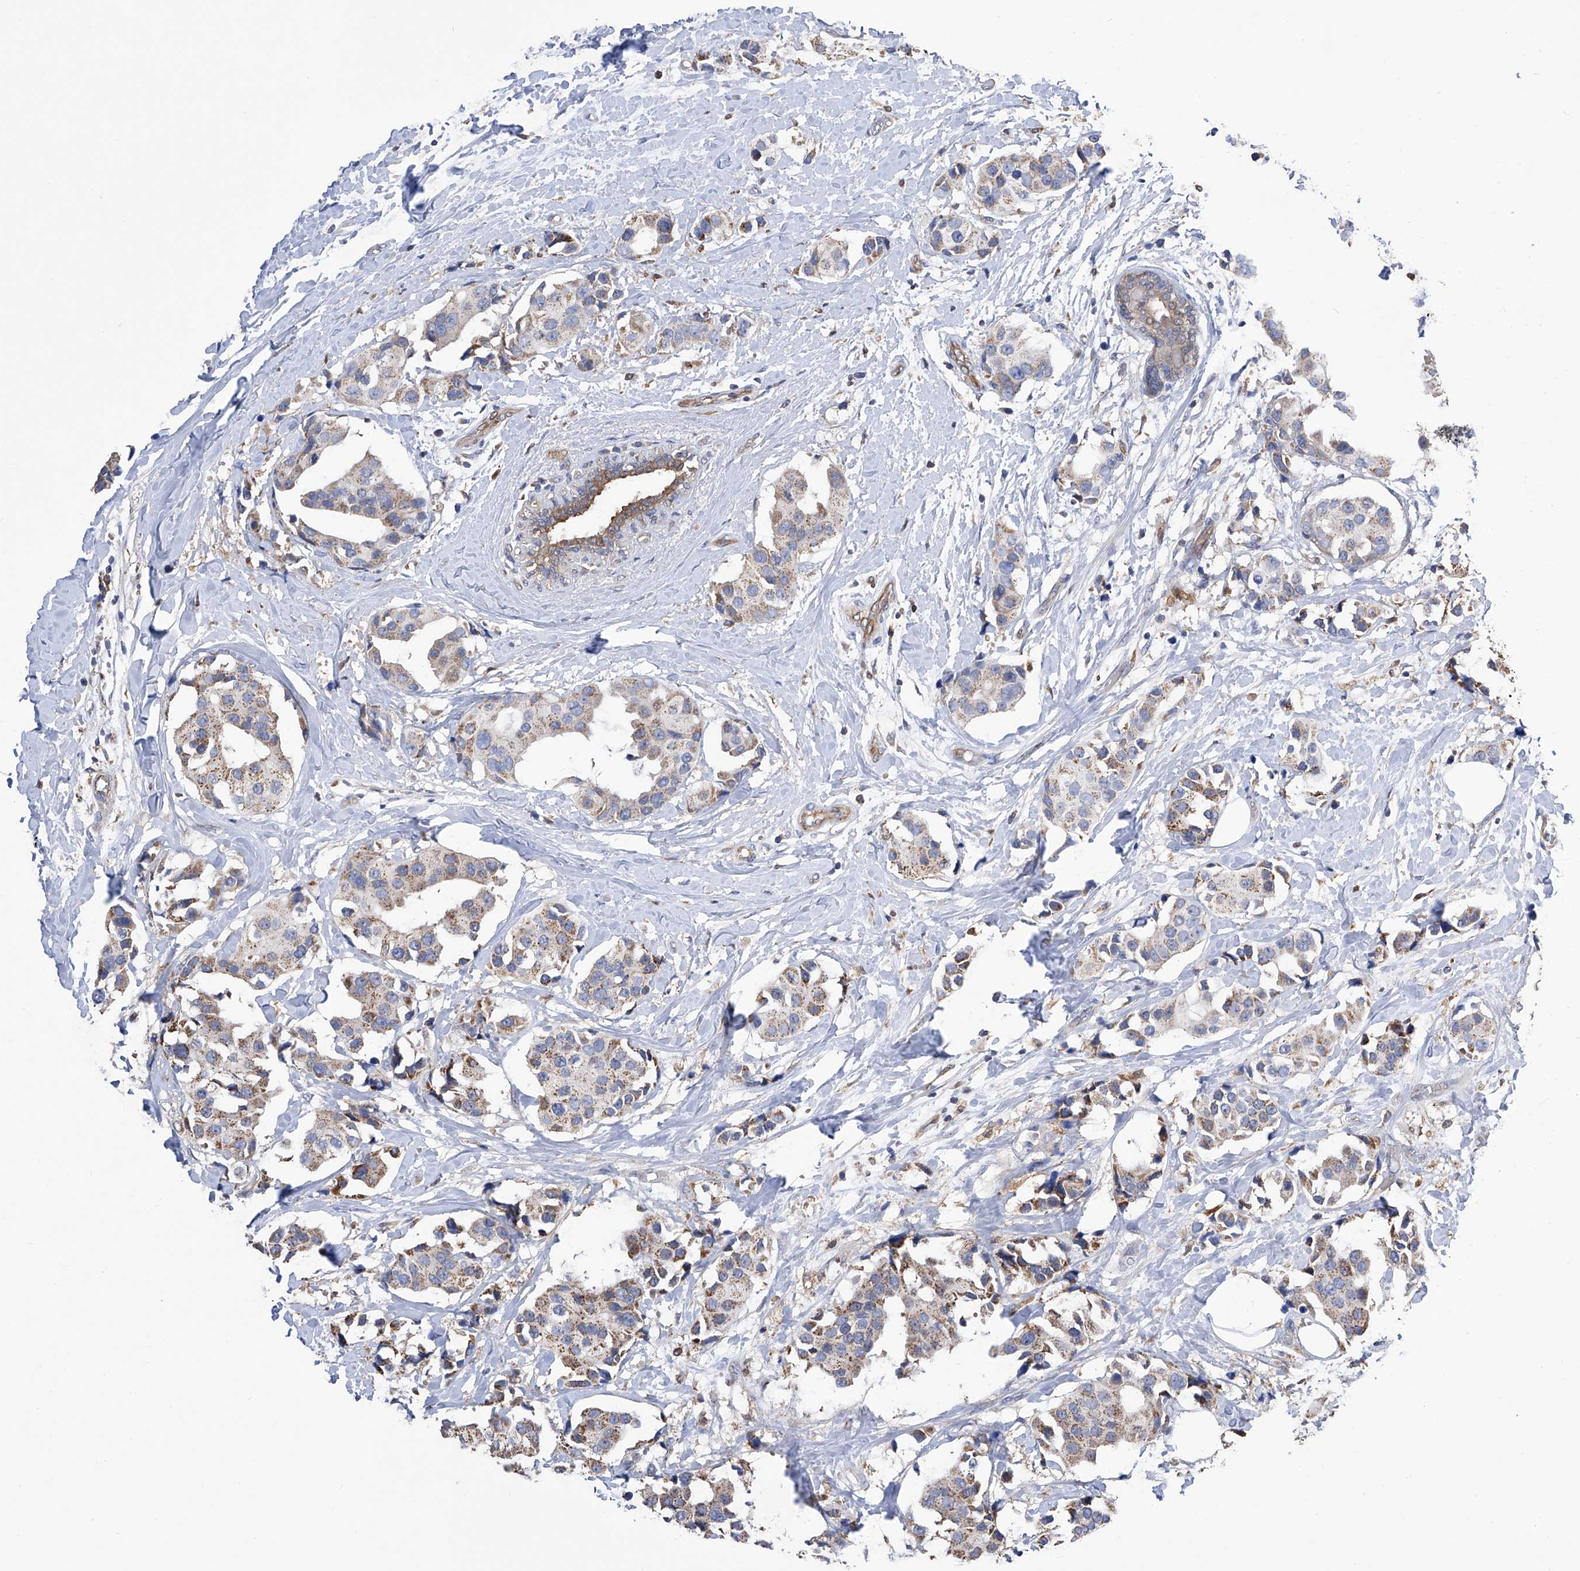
{"staining": {"intensity": "moderate", "quantity": "25%-75%", "location": "cytoplasmic/membranous"}, "tissue": "breast cancer", "cell_type": "Tumor cells", "image_type": "cancer", "snomed": [{"axis": "morphology", "description": "Normal tissue, NOS"}, {"axis": "morphology", "description": "Duct carcinoma"}, {"axis": "topography", "description": "Breast"}], "caption": "Breast invasive ductal carcinoma was stained to show a protein in brown. There is medium levels of moderate cytoplasmic/membranous expression in approximately 25%-75% of tumor cells.", "gene": "SPATA20", "patient": {"sex": "female", "age": 39}}